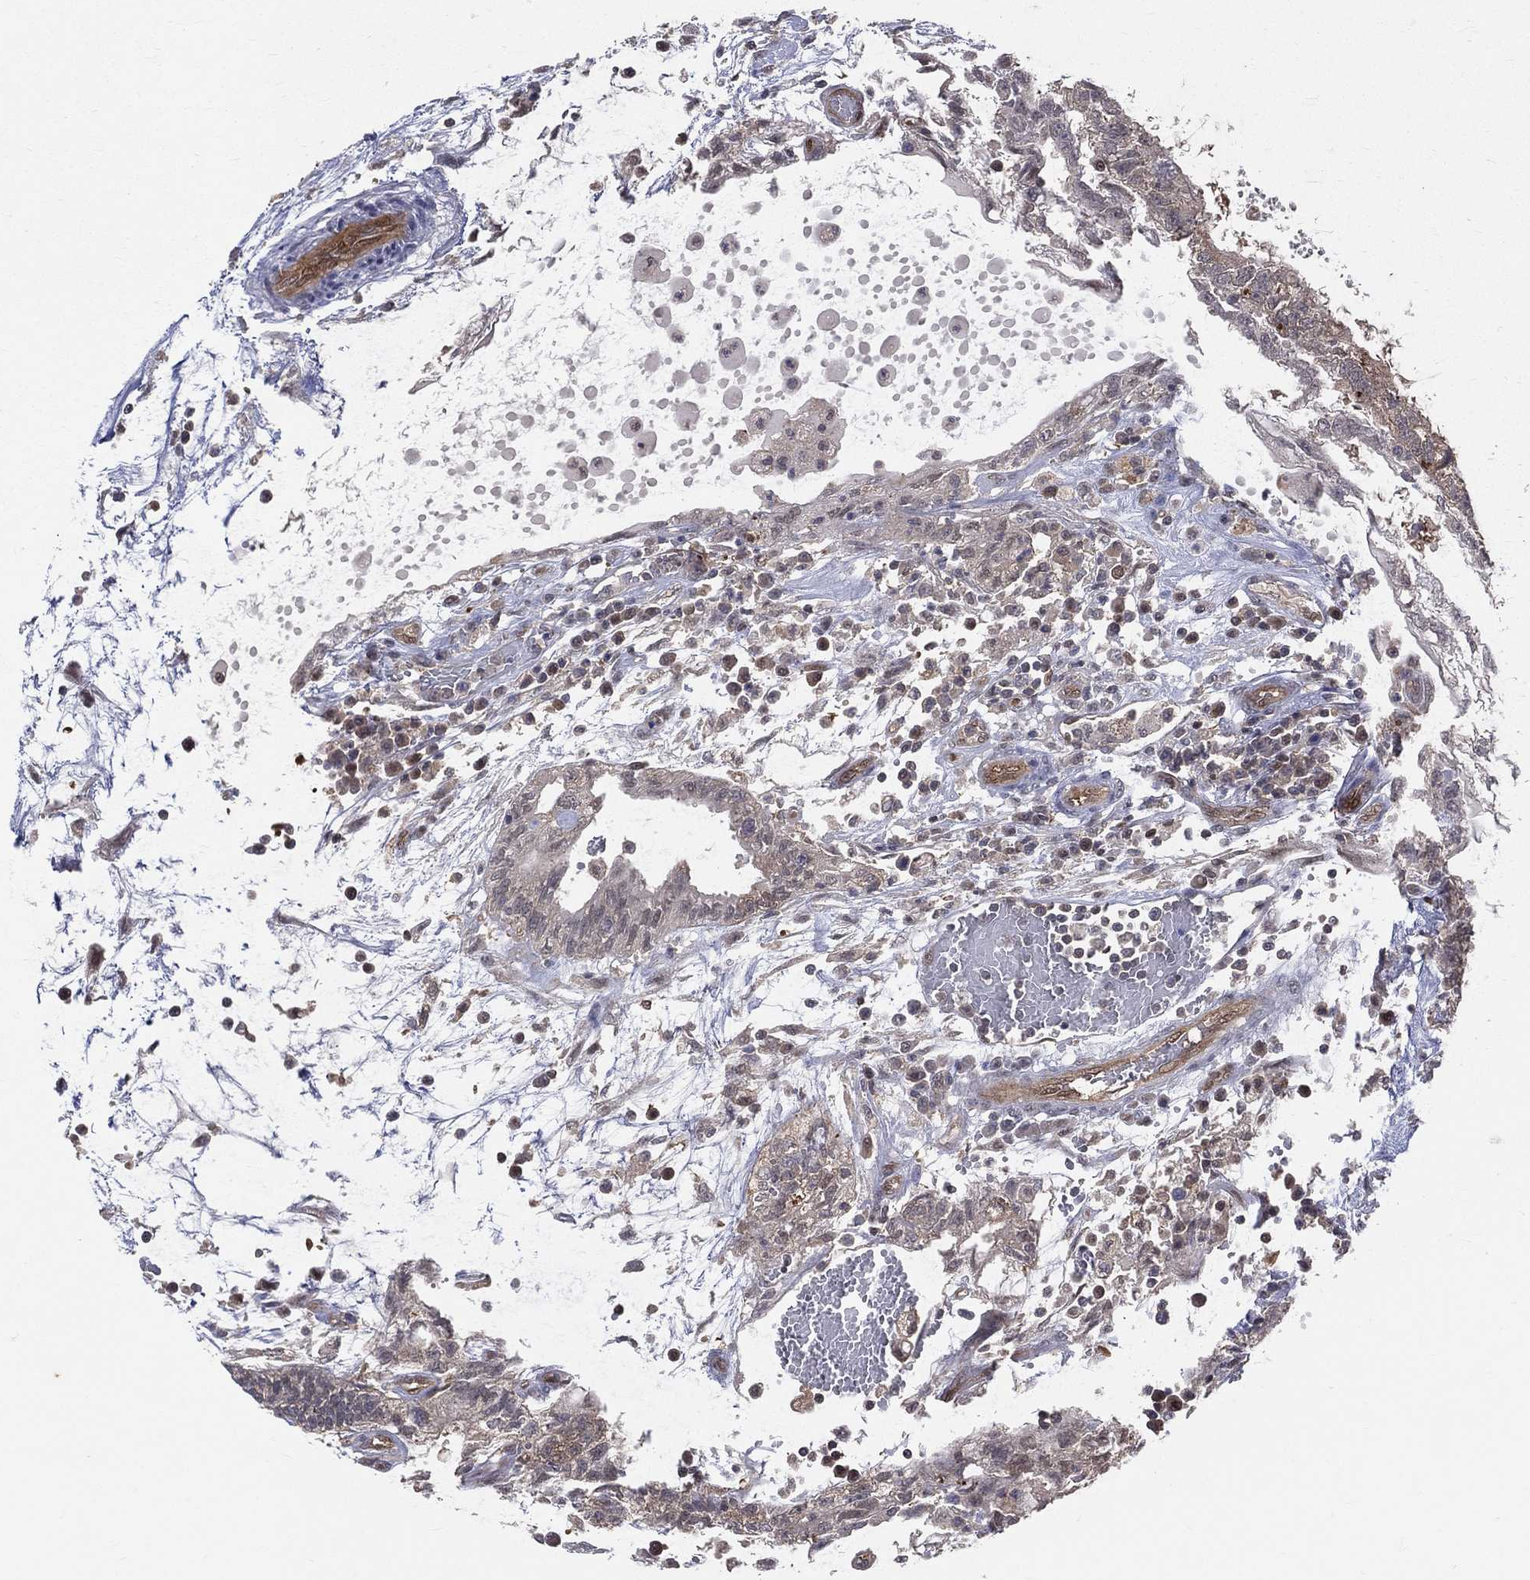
{"staining": {"intensity": "negative", "quantity": "none", "location": "none"}, "tissue": "testis cancer", "cell_type": "Tumor cells", "image_type": "cancer", "snomed": [{"axis": "morphology", "description": "Normal tissue, NOS"}, {"axis": "morphology", "description": "Carcinoma, Embryonal, NOS"}, {"axis": "topography", "description": "Testis"}, {"axis": "topography", "description": "Epididymis"}], "caption": "This is an IHC photomicrograph of human testis embryonal carcinoma. There is no expression in tumor cells.", "gene": "GMPR2", "patient": {"sex": "male", "age": 32}}